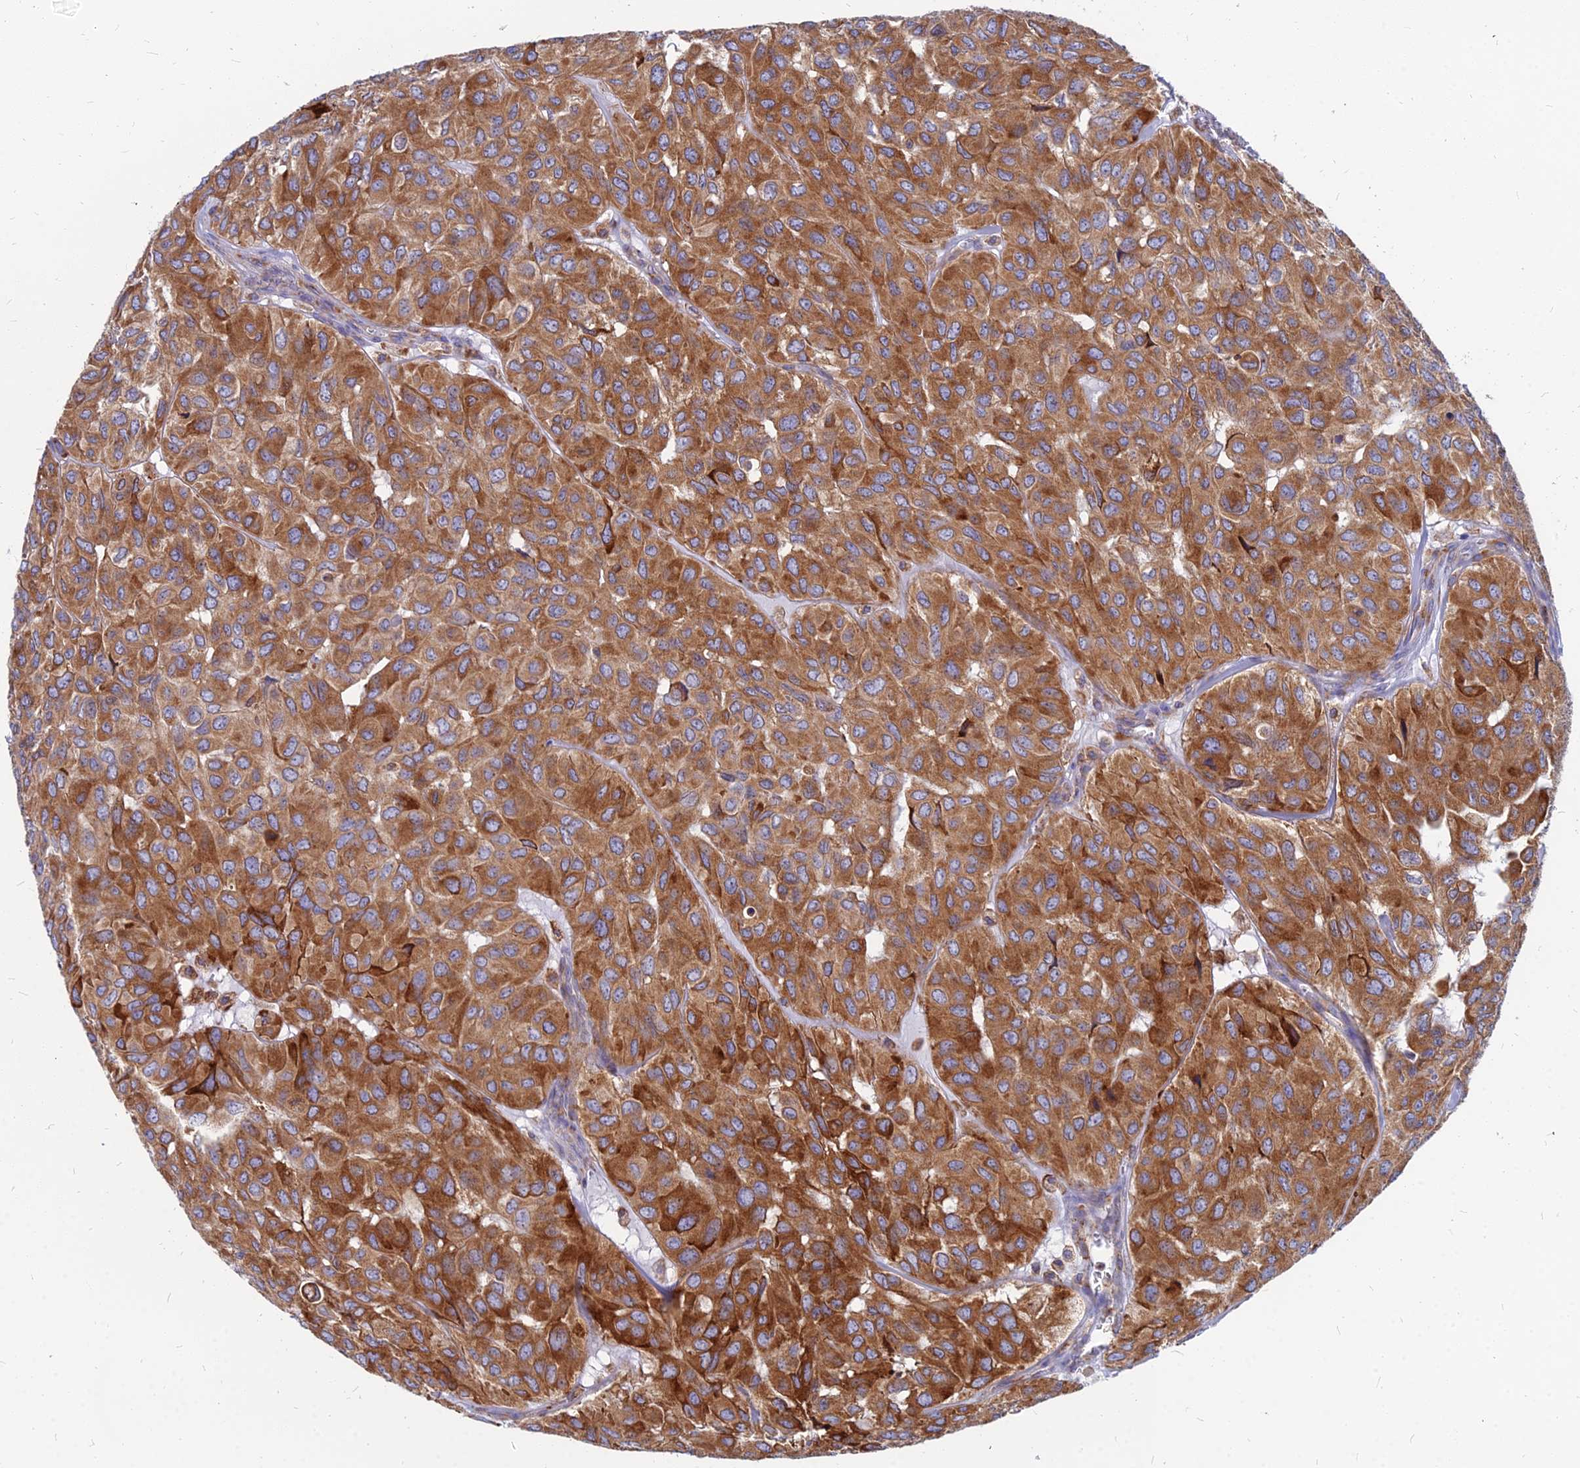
{"staining": {"intensity": "strong", "quantity": ">75%", "location": "cytoplasmic/membranous"}, "tissue": "head and neck cancer", "cell_type": "Tumor cells", "image_type": "cancer", "snomed": [{"axis": "morphology", "description": "Adenocarcinoma, NOS"}, {"axis": "topography", "description": "Salivary gland, NOS"}, {"axis": "topography", "description": "Head-Neck"}], "caption": "Protein expression analysis of head and neck cancer (adenocarcinoma) exhibits strong cytoplasmic/membranous positivity in approximately >75% of tumor cells. (Brightfield microscopy of DAB IHC at high magnification).", "gene": "CCT6B", "patient": {"sex": "female", "age": 76}}